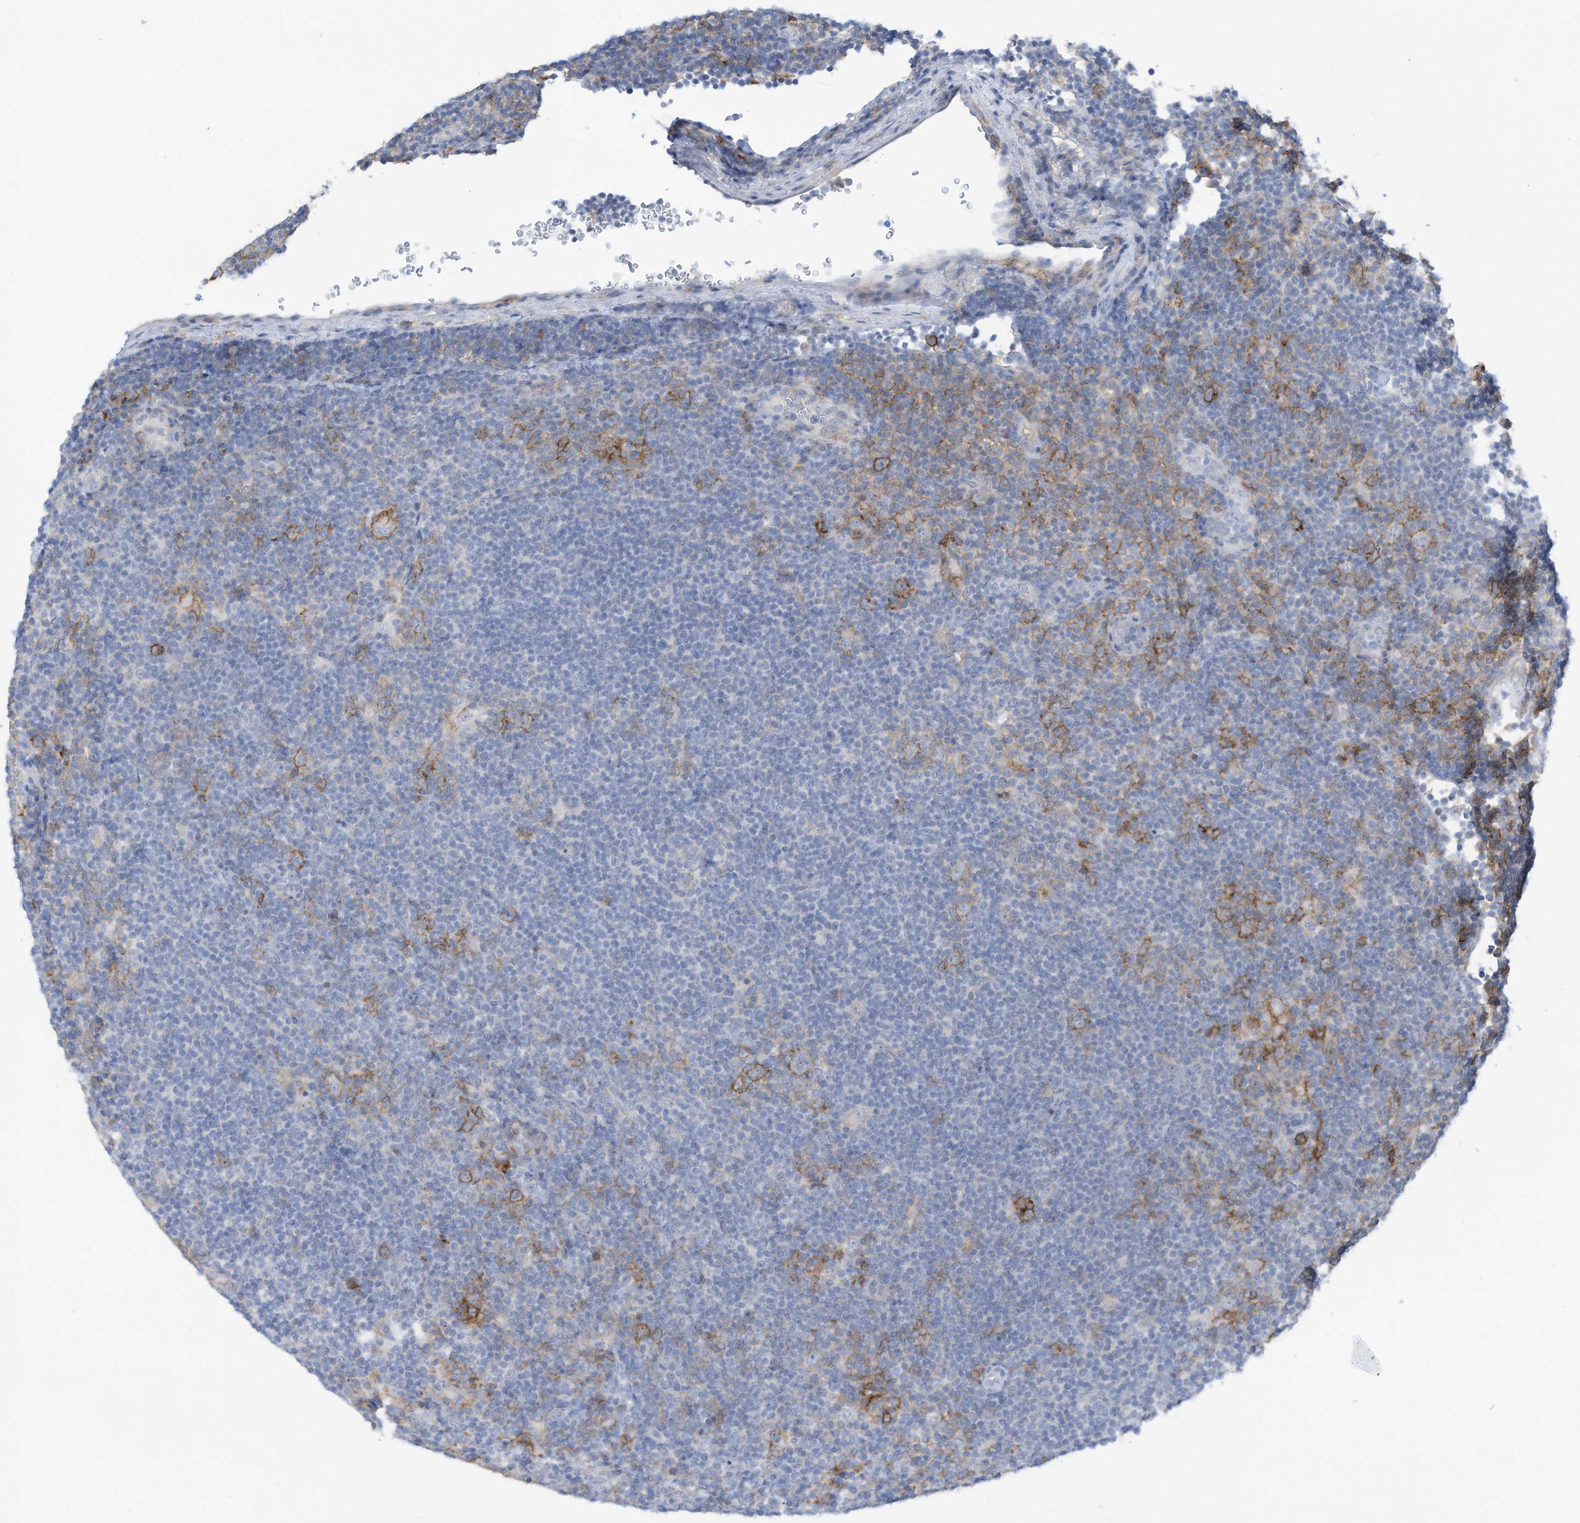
{"staining": {"intensity": "moderate", "quantity": "<25%", "location": "cytoplasmic/membranous"}, "tissue": "lymphoma", "cell_type": "Tumor cells", "image_type": "cancer", "snomed": [{"axis": "morphology", "description": "Hodgkin's disease, NOS"}, {"axis": "topography", "description": "Lymph node"}], "caption": "A brown stain shows moderate cytoplasmic/membranous expression of a protein in Hodgkin's disease tumor cells. The staining is performed using DAB brown chromogen to label protein expression. The nuclei are counter-stained blue using hematoxylin.", "gene": "SLC1A5", "patient": {"sex": "female", "age": 57}}